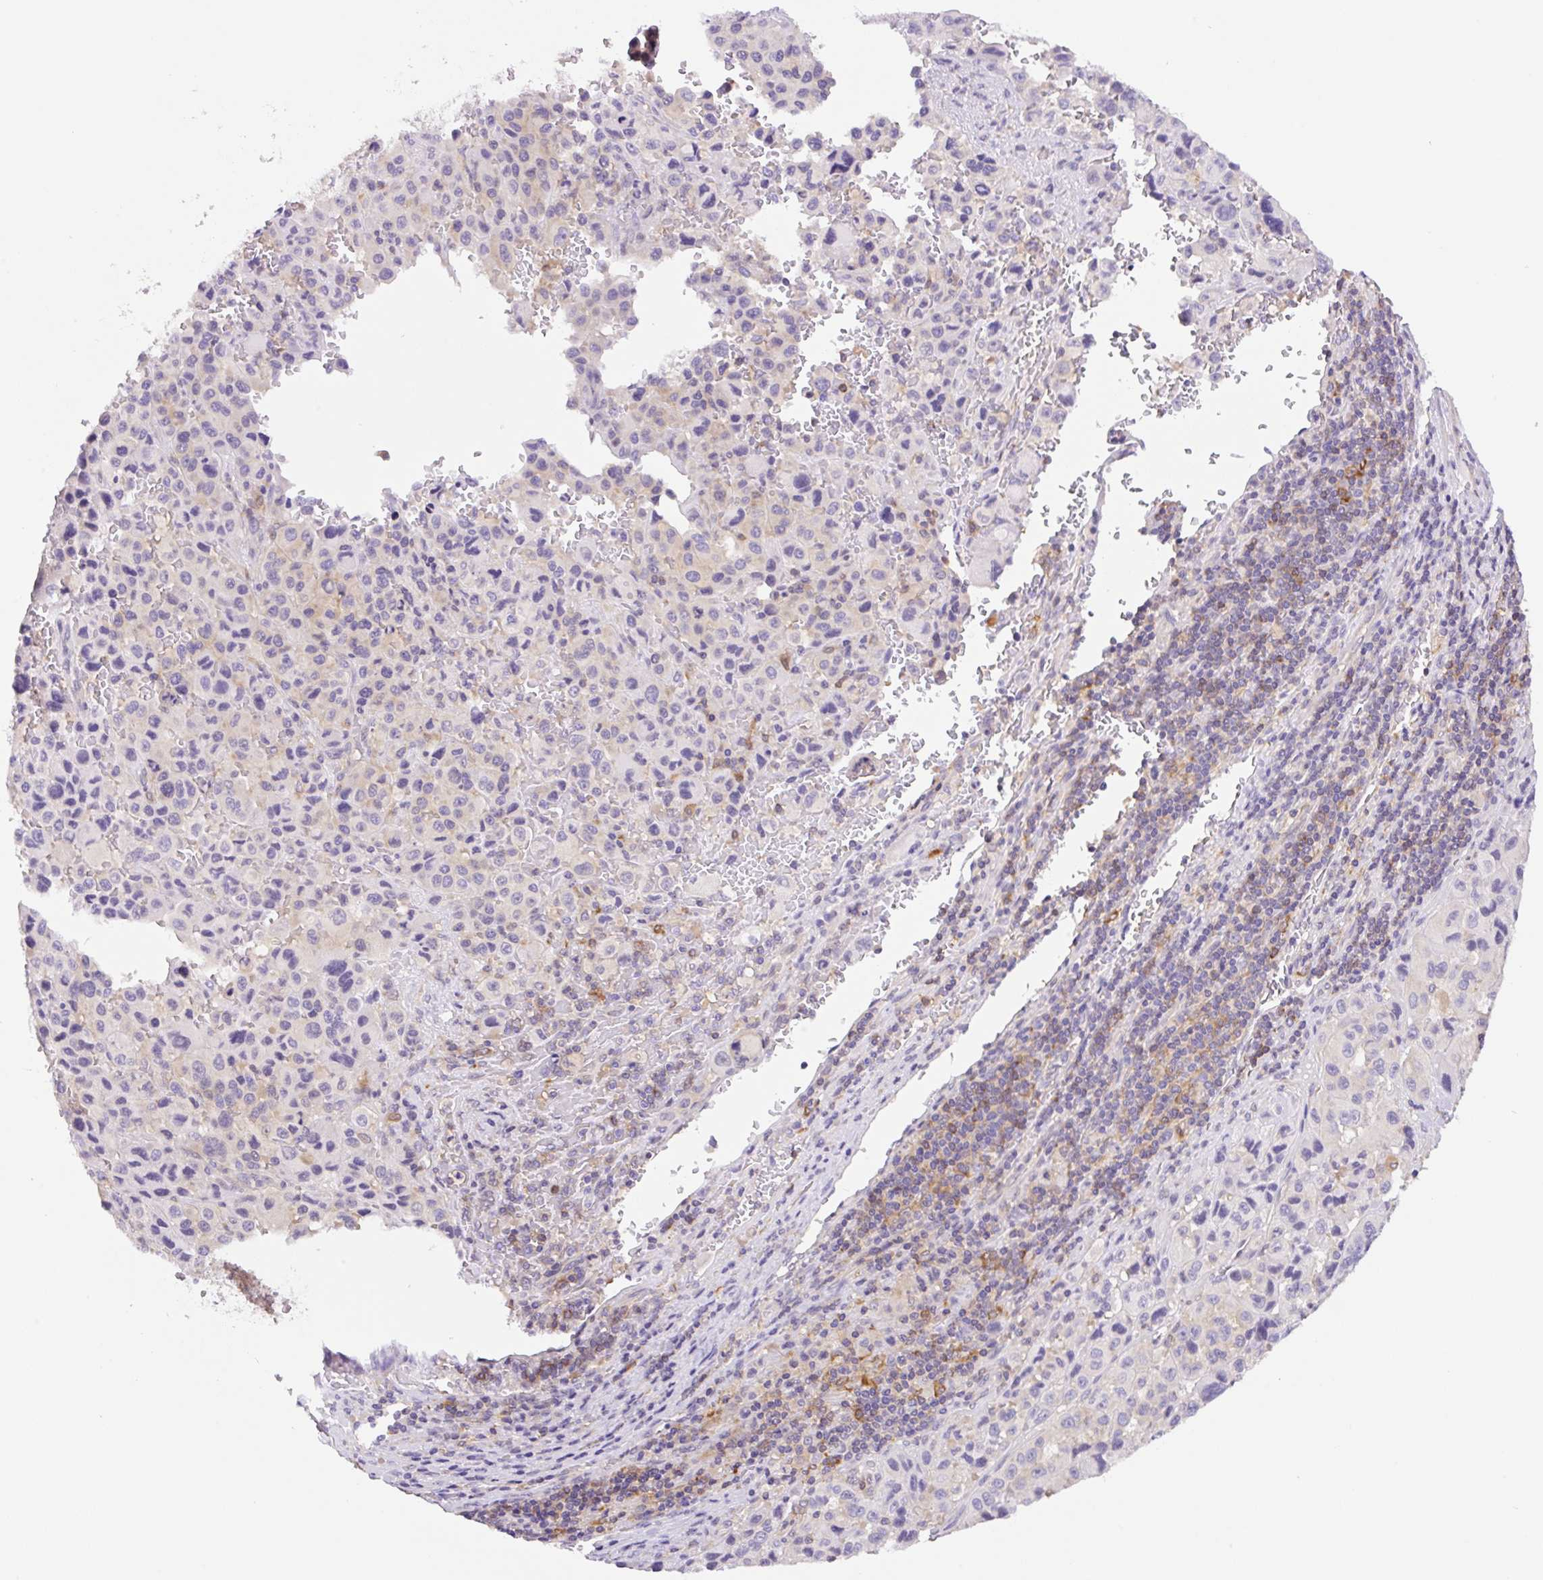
{"staining": {"intensity": "negative", "quantity": "none", "location": "none"}, "tissue": "melanoma", "cell_type": "Tumor cells", "image_type": "cancer", "snomed": [{"axis": "morphology", "description": "Malignant melanoma, Metastatic site"}, {"axis": "topography", "description": "Lymph node"}], "caption": "Immunohistochemistry of malignant melanoma (metastatic site) demonstrates no expression in tumor cells. (Stains: DAB (3,3'-diaminobenzidine) immunohistochemistry with hematoxylin counter stain, Microscopy: brightfield microscopy at high magnification).", "gene": "CAMK2B", "patient": {"sex": "female", "age": 65}}